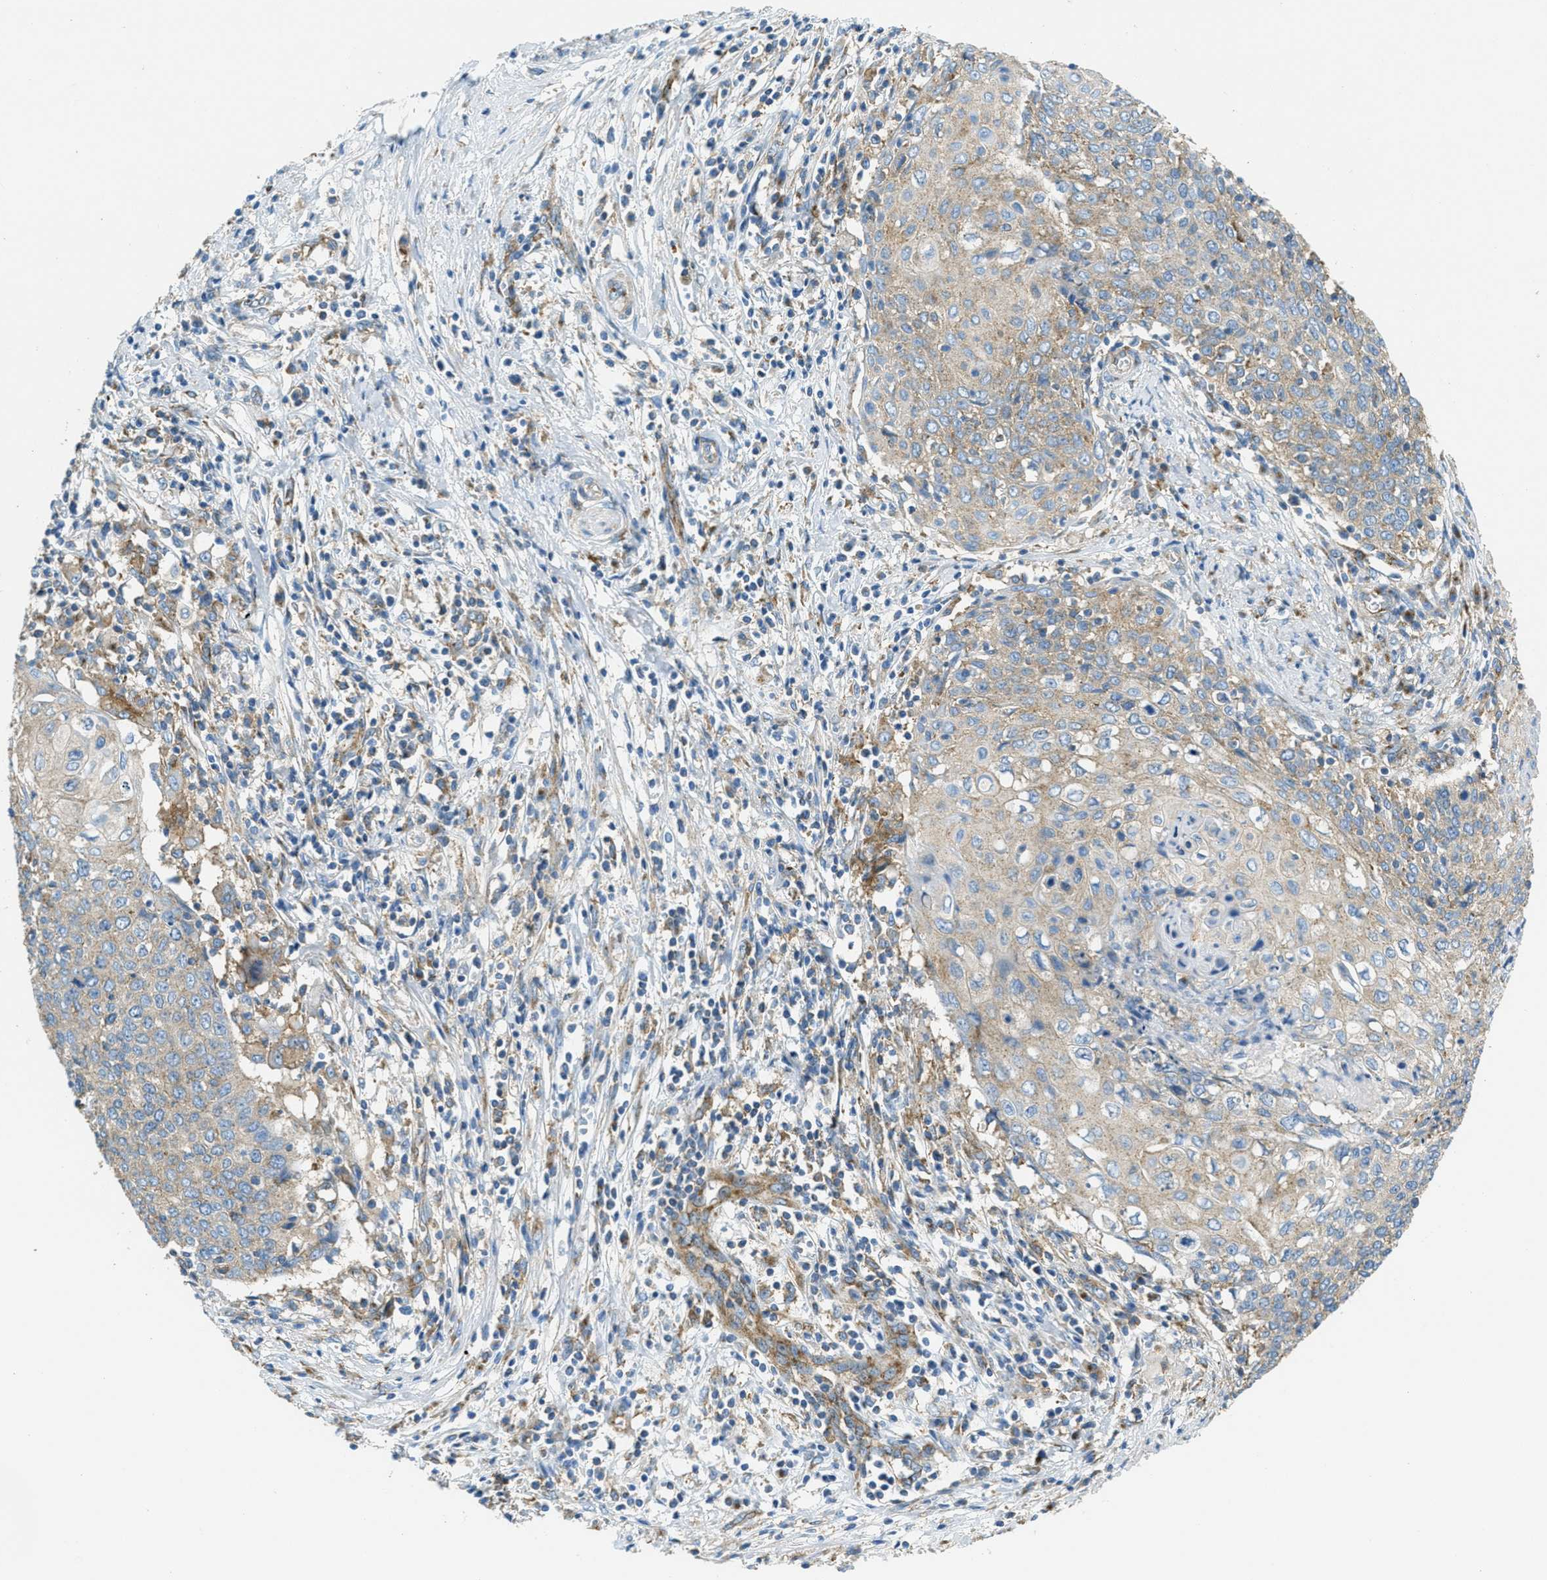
{"staining": {"intensity": "weak", "quantity": ">75%", "location": "cytoplasmic/membranous"}, "tissue": "cervical cancer", "cell_type": "Tumor cells", "image_type": "cancer", "snomed": [{"axis": "morphology", "description": "Squamous cell carcinoma, NOS"}, {"axis": "topography", "description": "Cervix"}], "caption": "IHC of human cervical cancer reveals low levels of weak cytoplasmic/membranous positivity in approximately >75% of tumor cells. (DAB (3,3'-diaminobenzidine) IHC, brown staining for protein, blue staining for nuclei).", "gene": "AP2B1", "patient": {"sex": "female", "age": 39}}